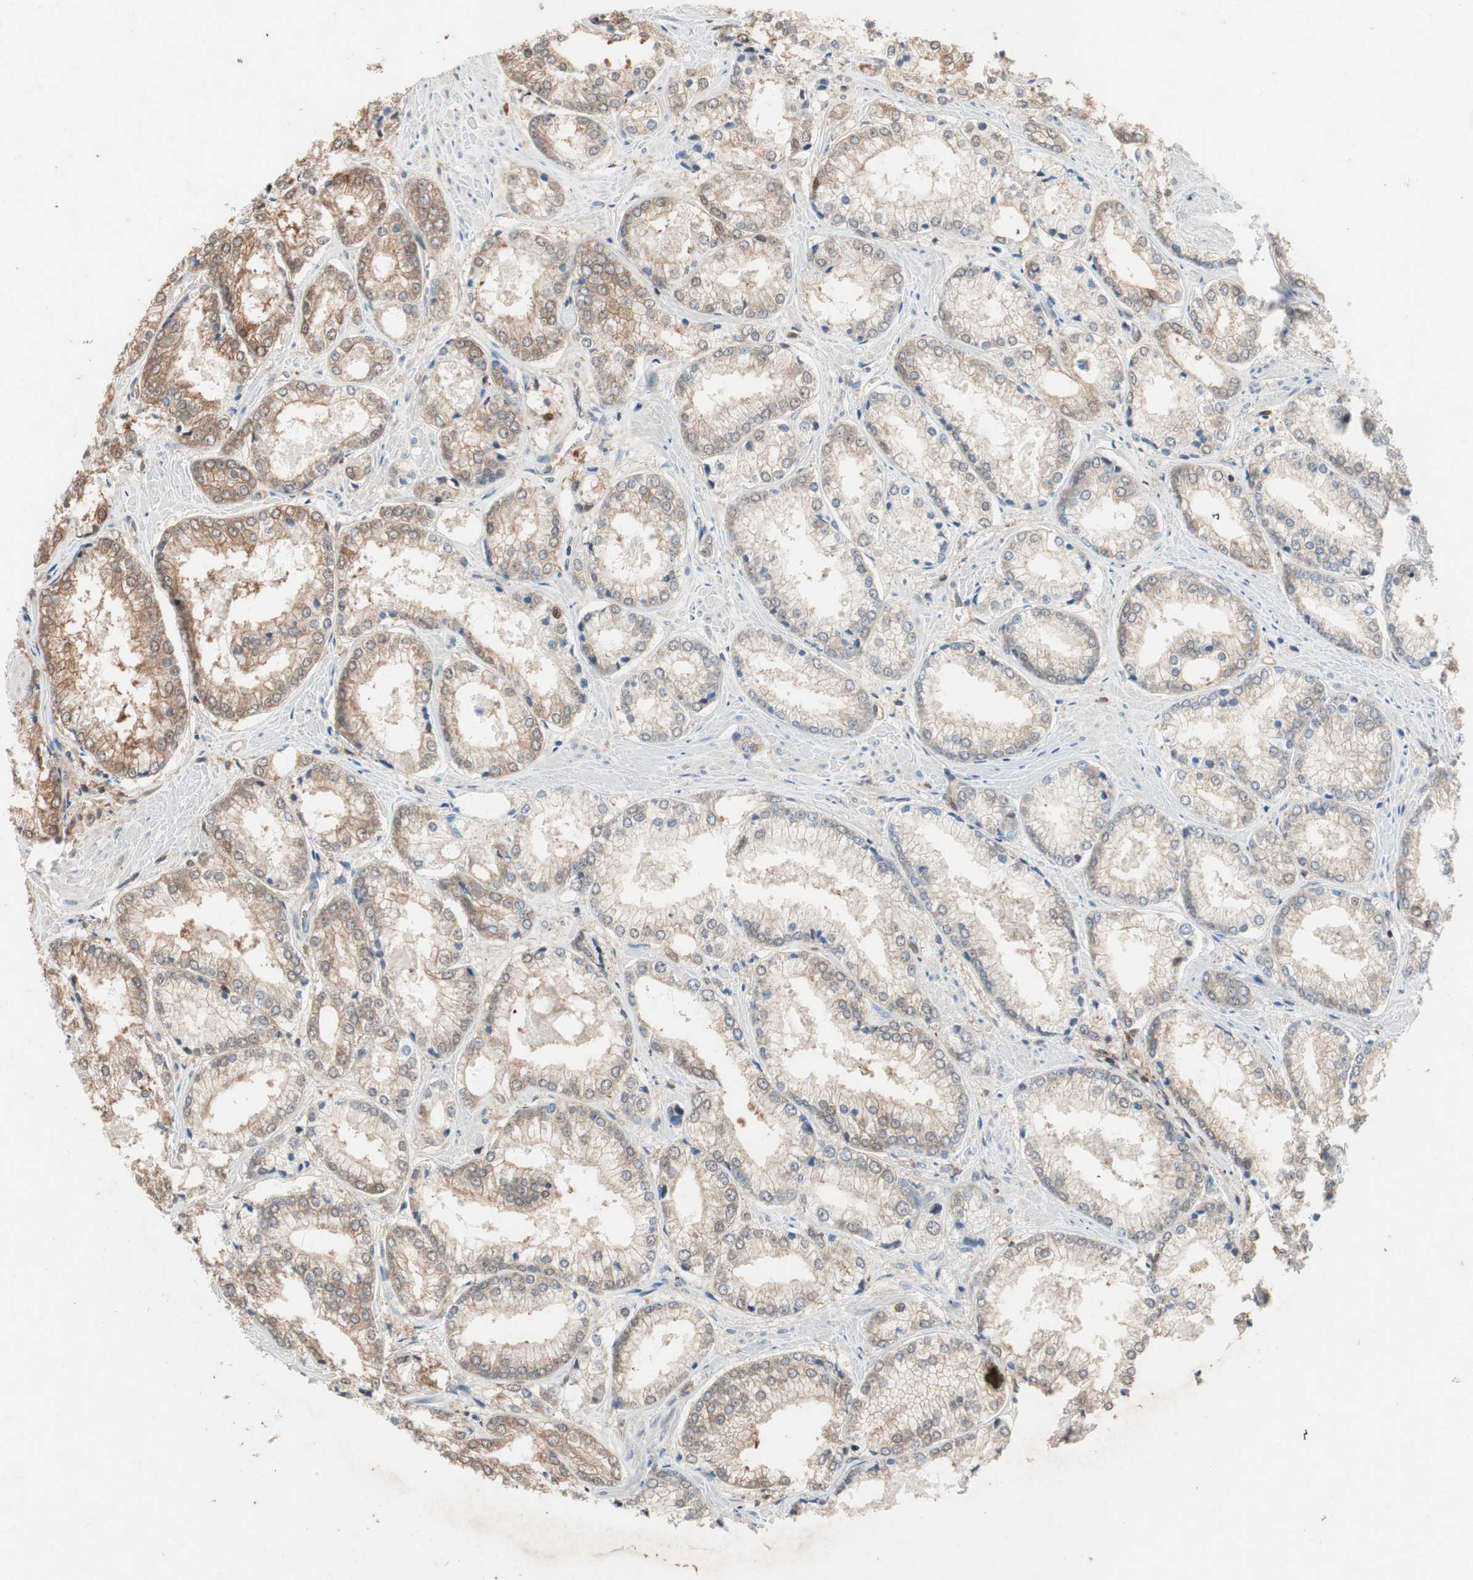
{"staining": {"intensity": "weak", "quantity": ">75%", "location": "cytoplasmic/membranous"}, "tissue": "prostate cancer", "cell_type": "Tumor cells", "image_type": "cancer", "snomed": [{"axis": "morphology", "description": "Adenocarcinoma, Low grade"}, {"axis": "topography", "description": "Prostate"}], "caption": "Adenocarcinoma (low-grade) (prostate) was stained to show a protein in brown. There is low levels of weak cytoplasmic/membranous staining in approximately >75% of tumor cells. (brown staining indicates protein expression, while blue staining denotes nuclei).", "gene": "SERPINB5", "patient": {"sex": "male", "age": 64}}